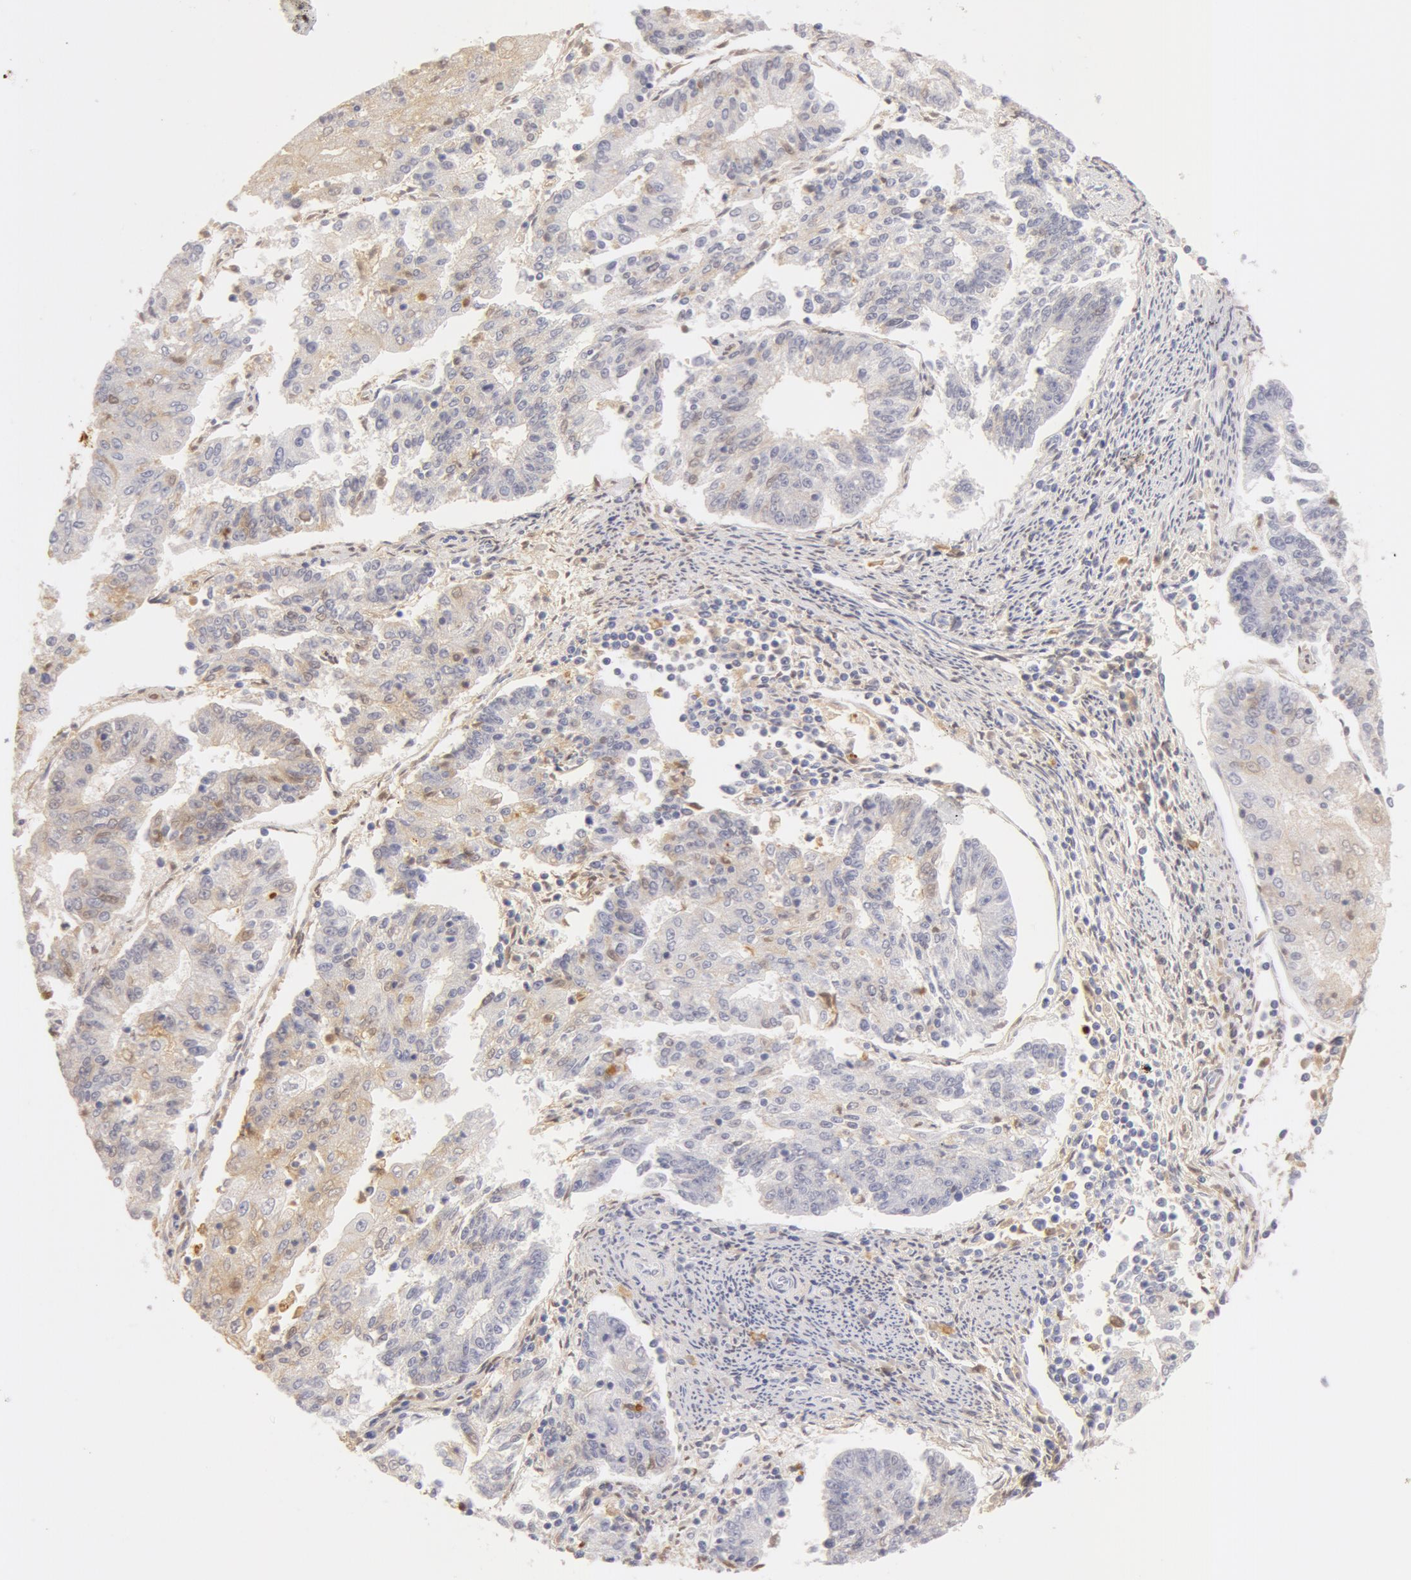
{"staining": {"intensity": "negative", "quantity": "none", "location": "none"}, "tissue": "endometrial cancer", "cell_type": "Tumor cells", "image_type": "cancer", "snomed": [{"axis": "morphology", "description": "Adenocarcinoma, NOS"}, {"axis": "topography", "description": "Endometrium"}], "caption": "The micrograph reveals no staining of tumor cells in endometrial cancer (adenocarcinoma).", "gene": "AHSG", "patient": {"sex": "female", "age": 56}}